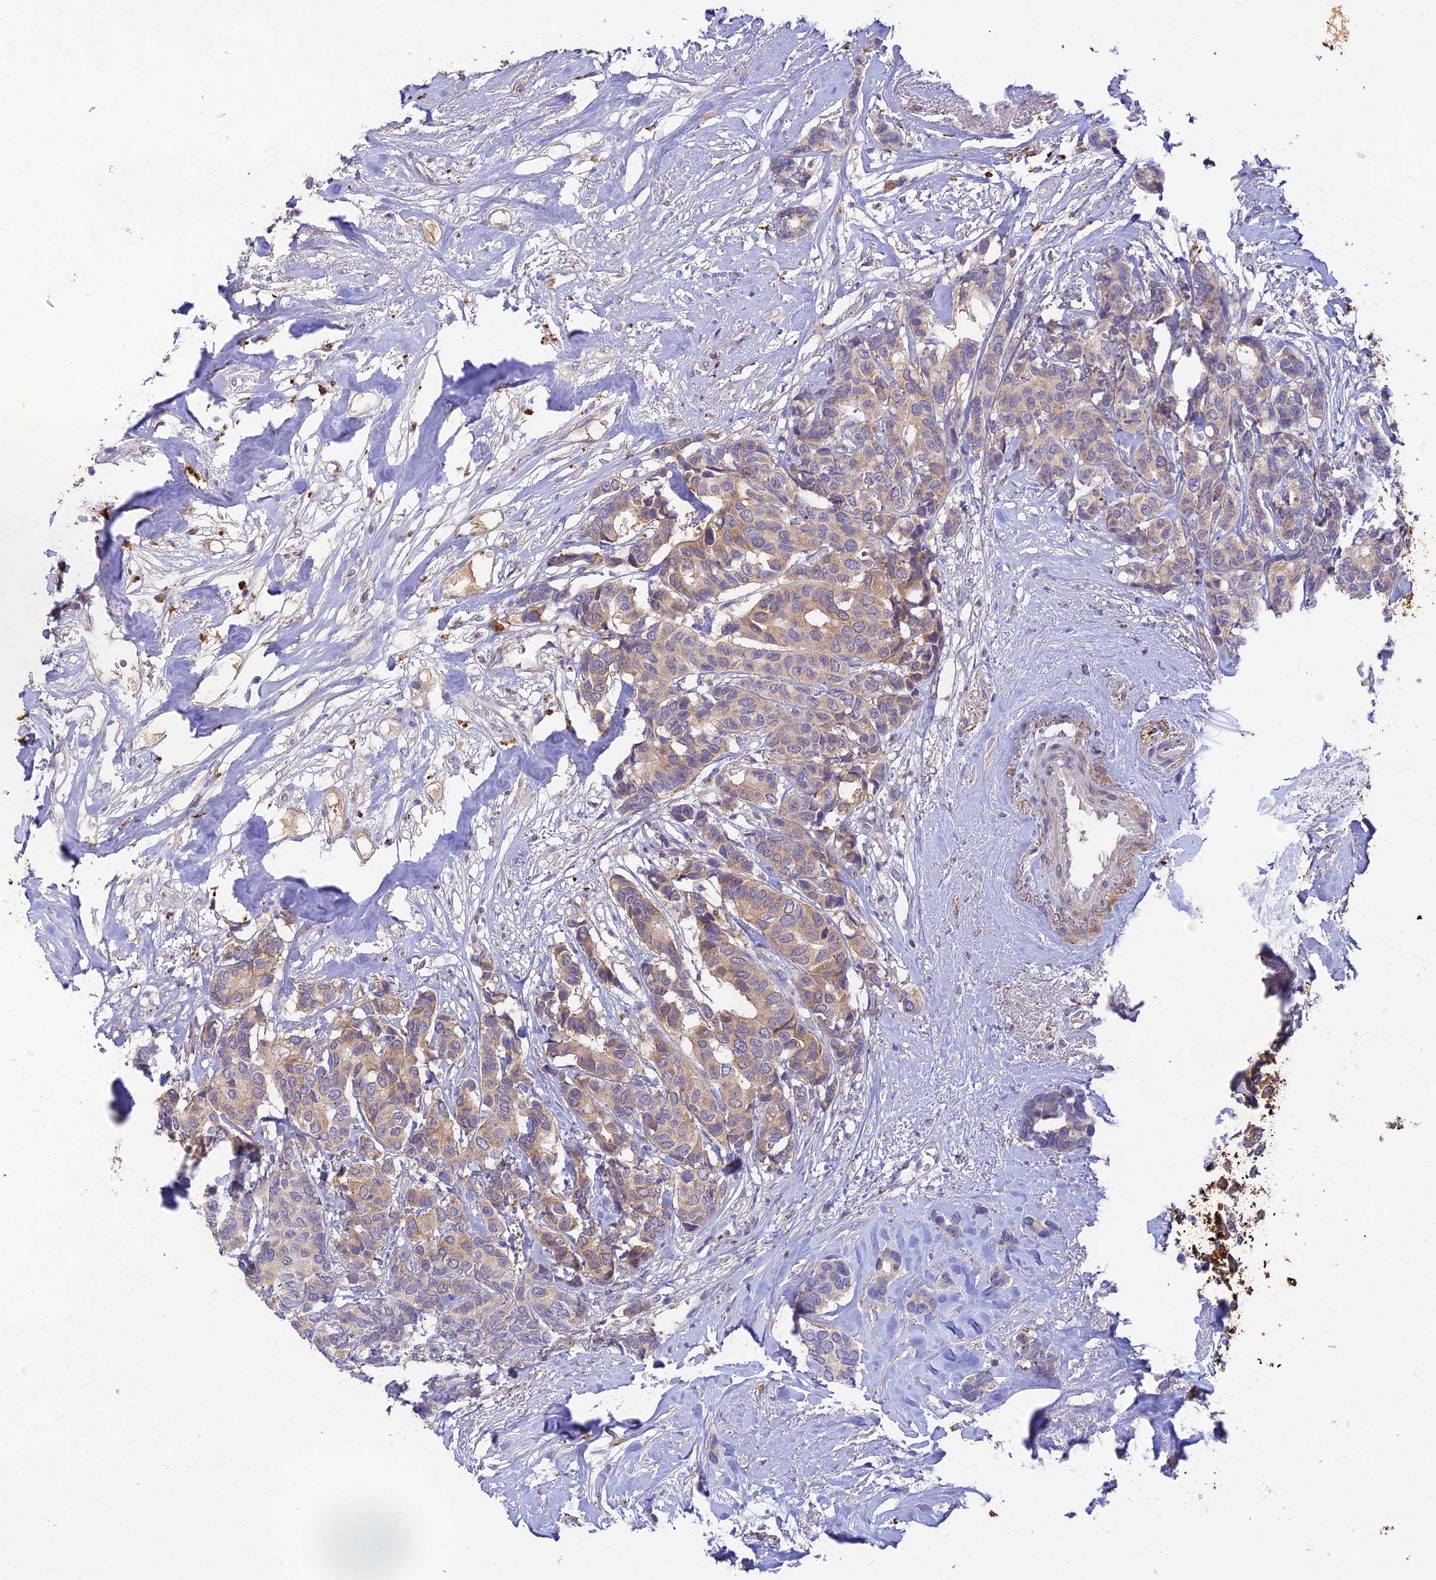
{"staining": {"intensity": "moderate", "quantity": ">75%", "location": "cytoplasmic/membranous"}, "tissue": "breast cancer", "cell_type": "Tumor cells", "image_type": "cancer", "snomed": [{"axis": "morphology", "description": "Duct carcinoma"}, {"axis": "topography", "description": "Breast"}], "caption": "An image of human breast intraductal carcinoma stained for a protein exhibits moderate cytoplasmic/membranous brown staining in tumor cells.", "gene": "ACSM5", "patient": {"sex": "female", "age": 87}}